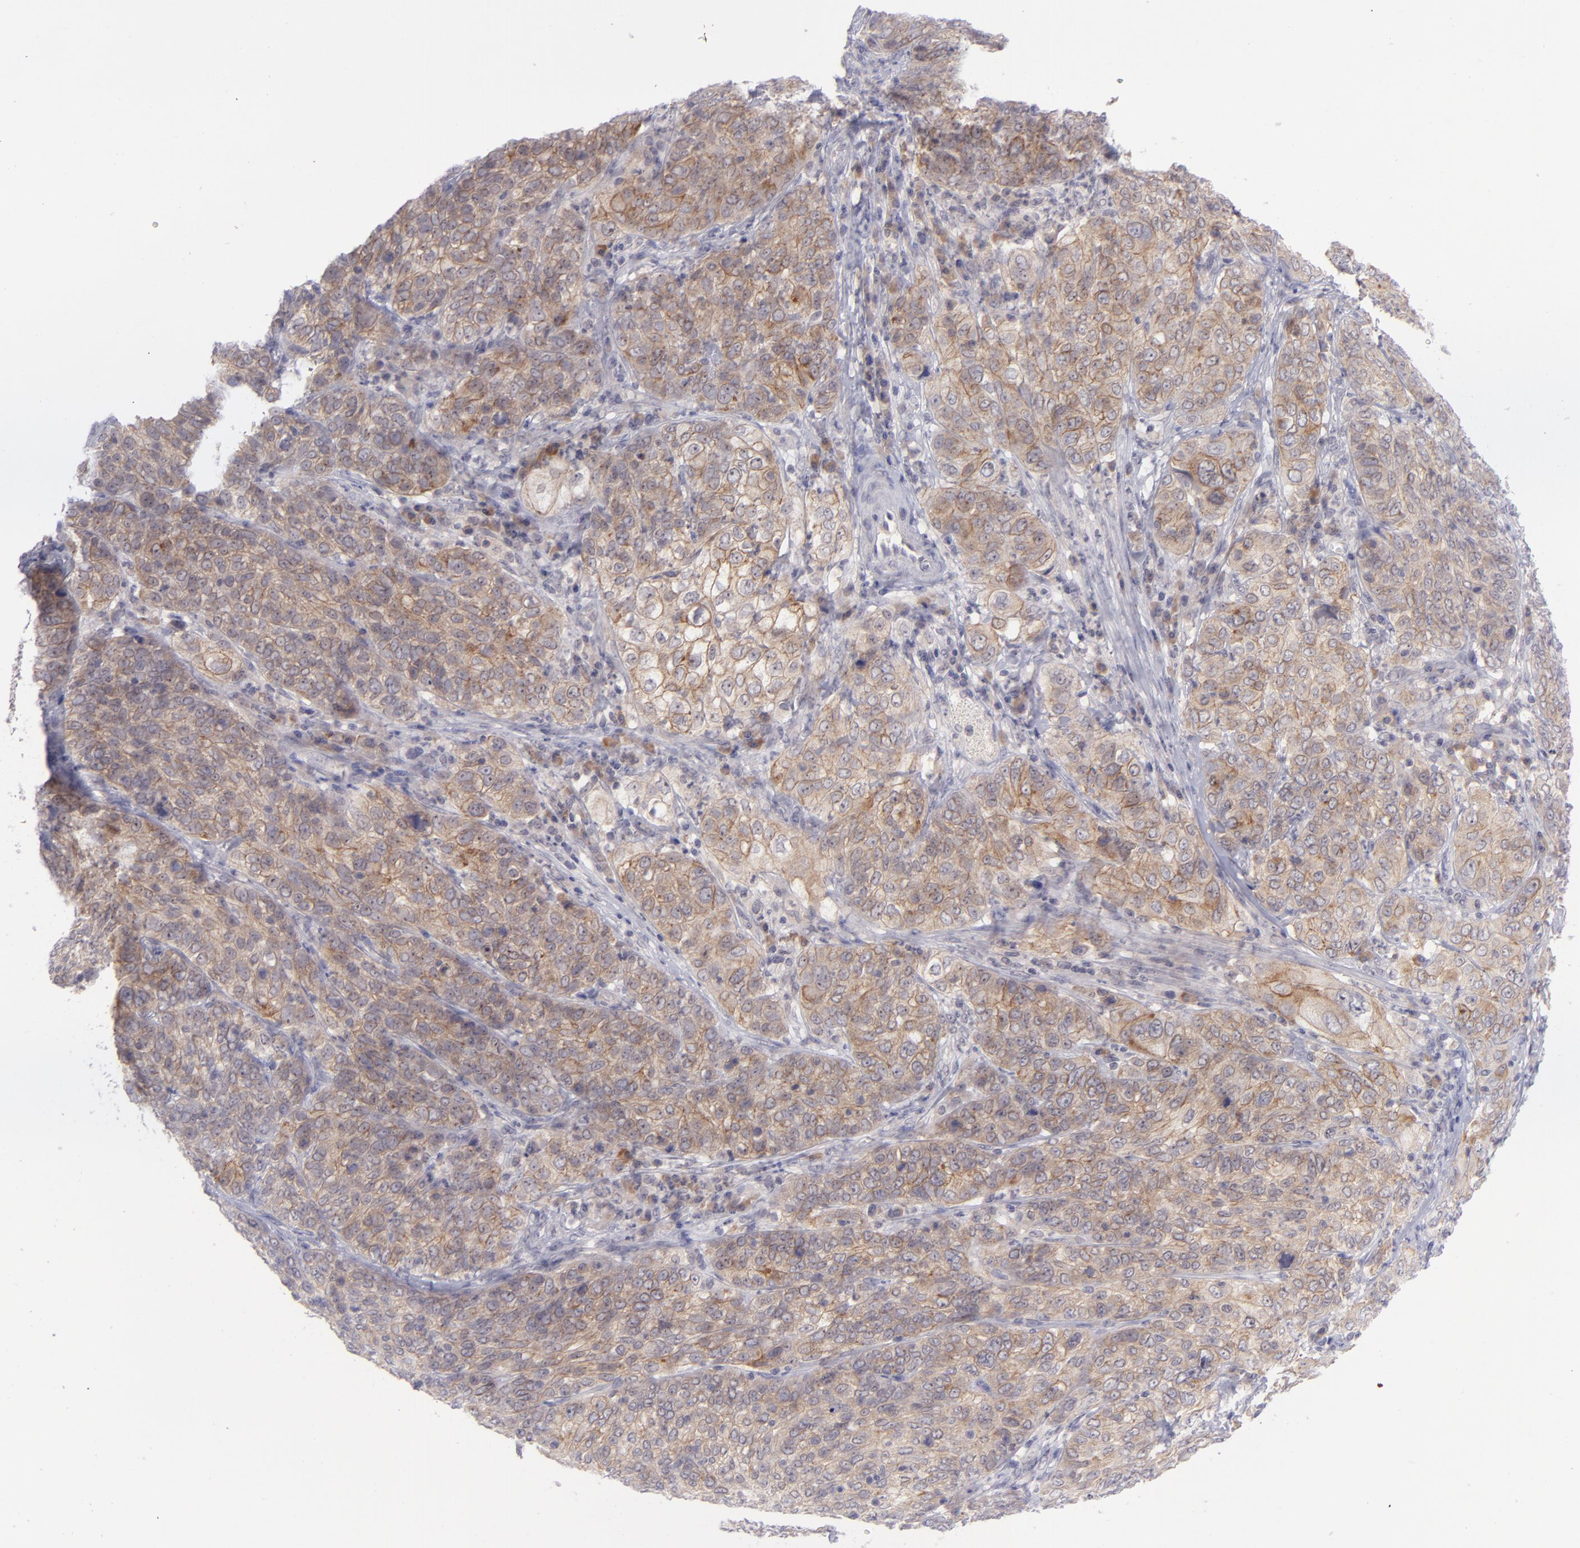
{"staining": {"intensity": "moderate", "quantity": ">75%", "location": "cytoplasmic/membranous"}, "tissue": "cervical cancer", "cell_type": "Tumor cells", "image_type": "cancer", "snomed": [{"axis": "morphology", "description": "Squamous cell carcinoma, NOS"}, {"axis": "topography", "description": "Cervix"}], "caption": "Moderate cytoplasmic/membranous protein expression is present in about >75% of tumor cells in squamous cell carcinoma (cervical). The staining was performed using DAB (3,3'-diaminobenzidine), with brown indicating positive protein expression. Nuclei are stained blue with hematoxylin.", "gene": "EVPL", "patient": {"sex": "female", "age": 38}}